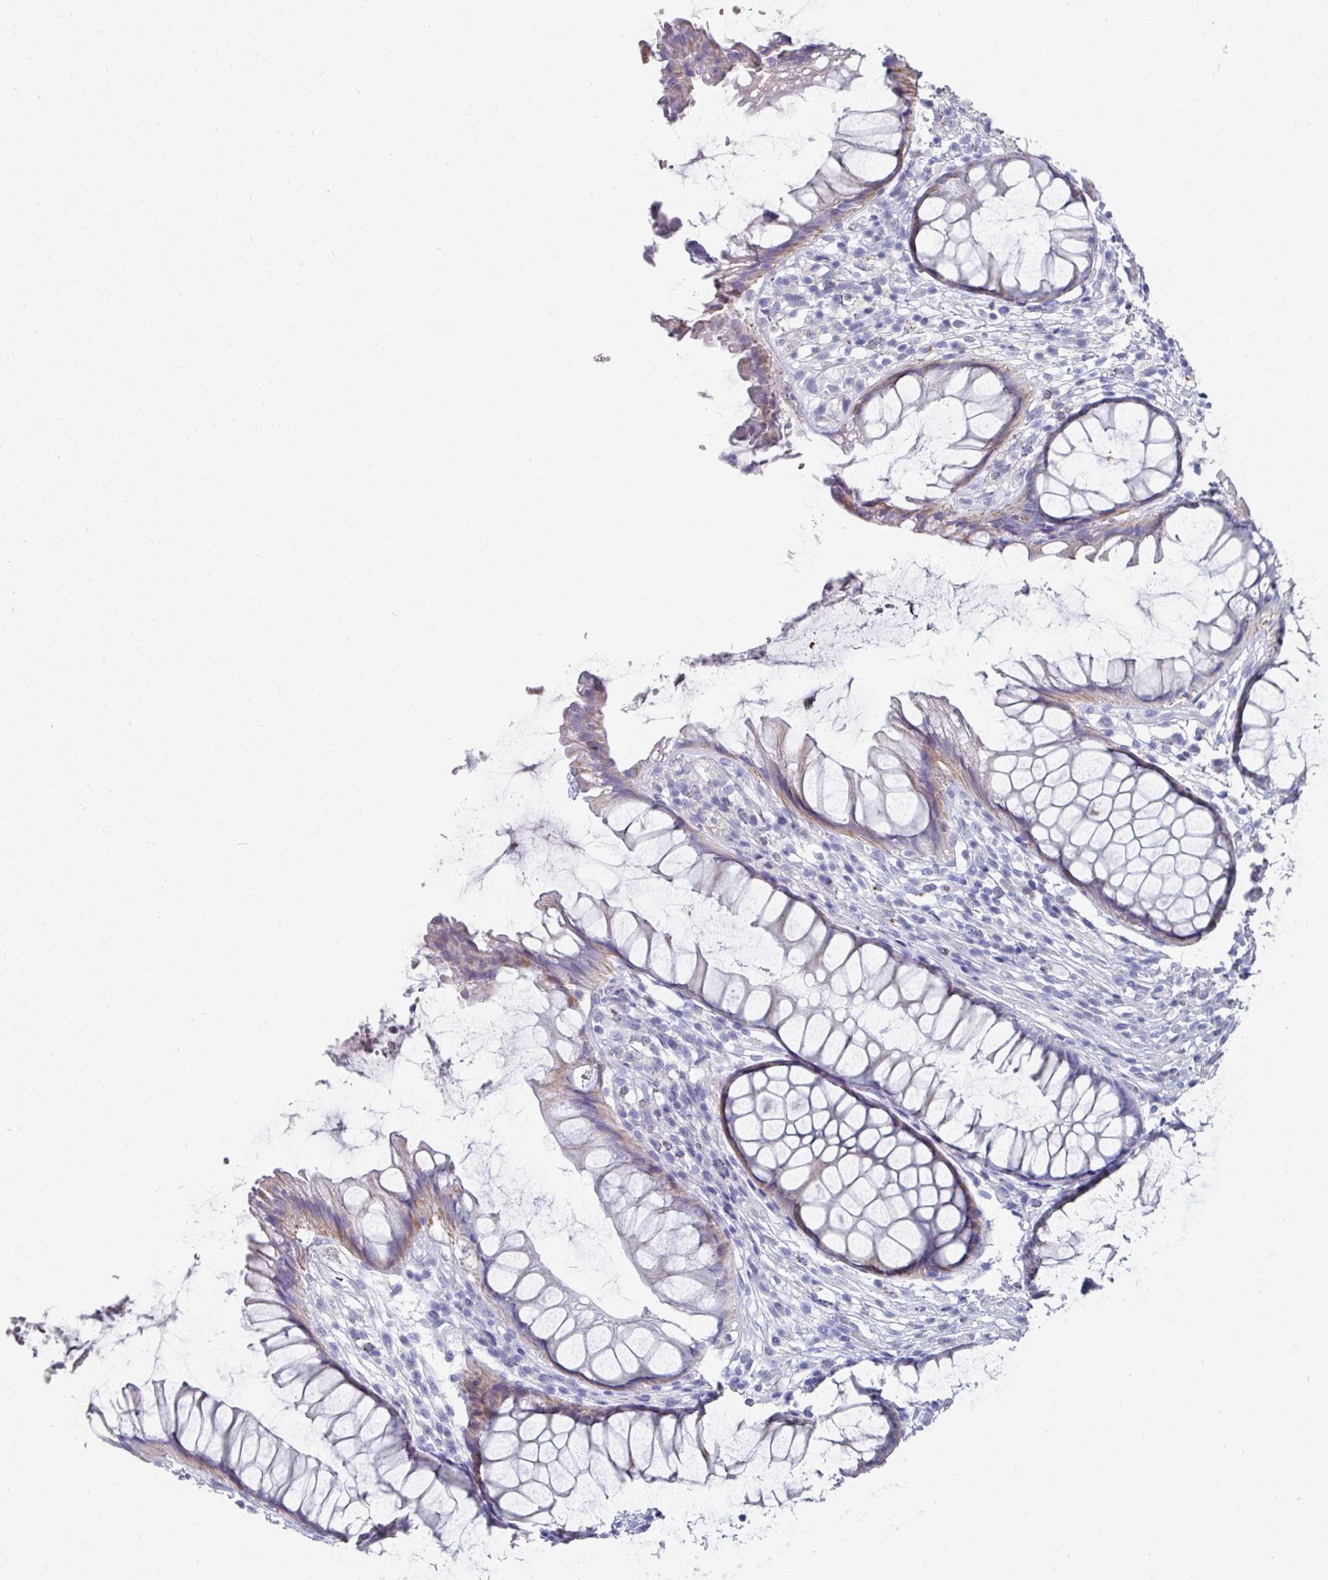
{"staining": {"intensity": "moderate", "quantity": "<25%", "location": "cytoplasmic/membranous"}, "tissue": "rectum", "cell_type": "Glandular cells", "image_type": "normal", "snomed": [{"axis": "morphology", "description": "Normal tissue, NOS"}, {"axis": "topography", "description": "Smooth muscle"}, {"axis": "topography", "description": "Rectum"}], "caption": "This micrograph shows benign rectum stained with immunohistochemistry to label a protein in brown. The cytoplasmic/membranous of glandular cells show moderate positivity for the protein. Nuclei are counter-stained blue.", "gene": "SETBP1", "patient": {"sex": "male", "age": 53}}